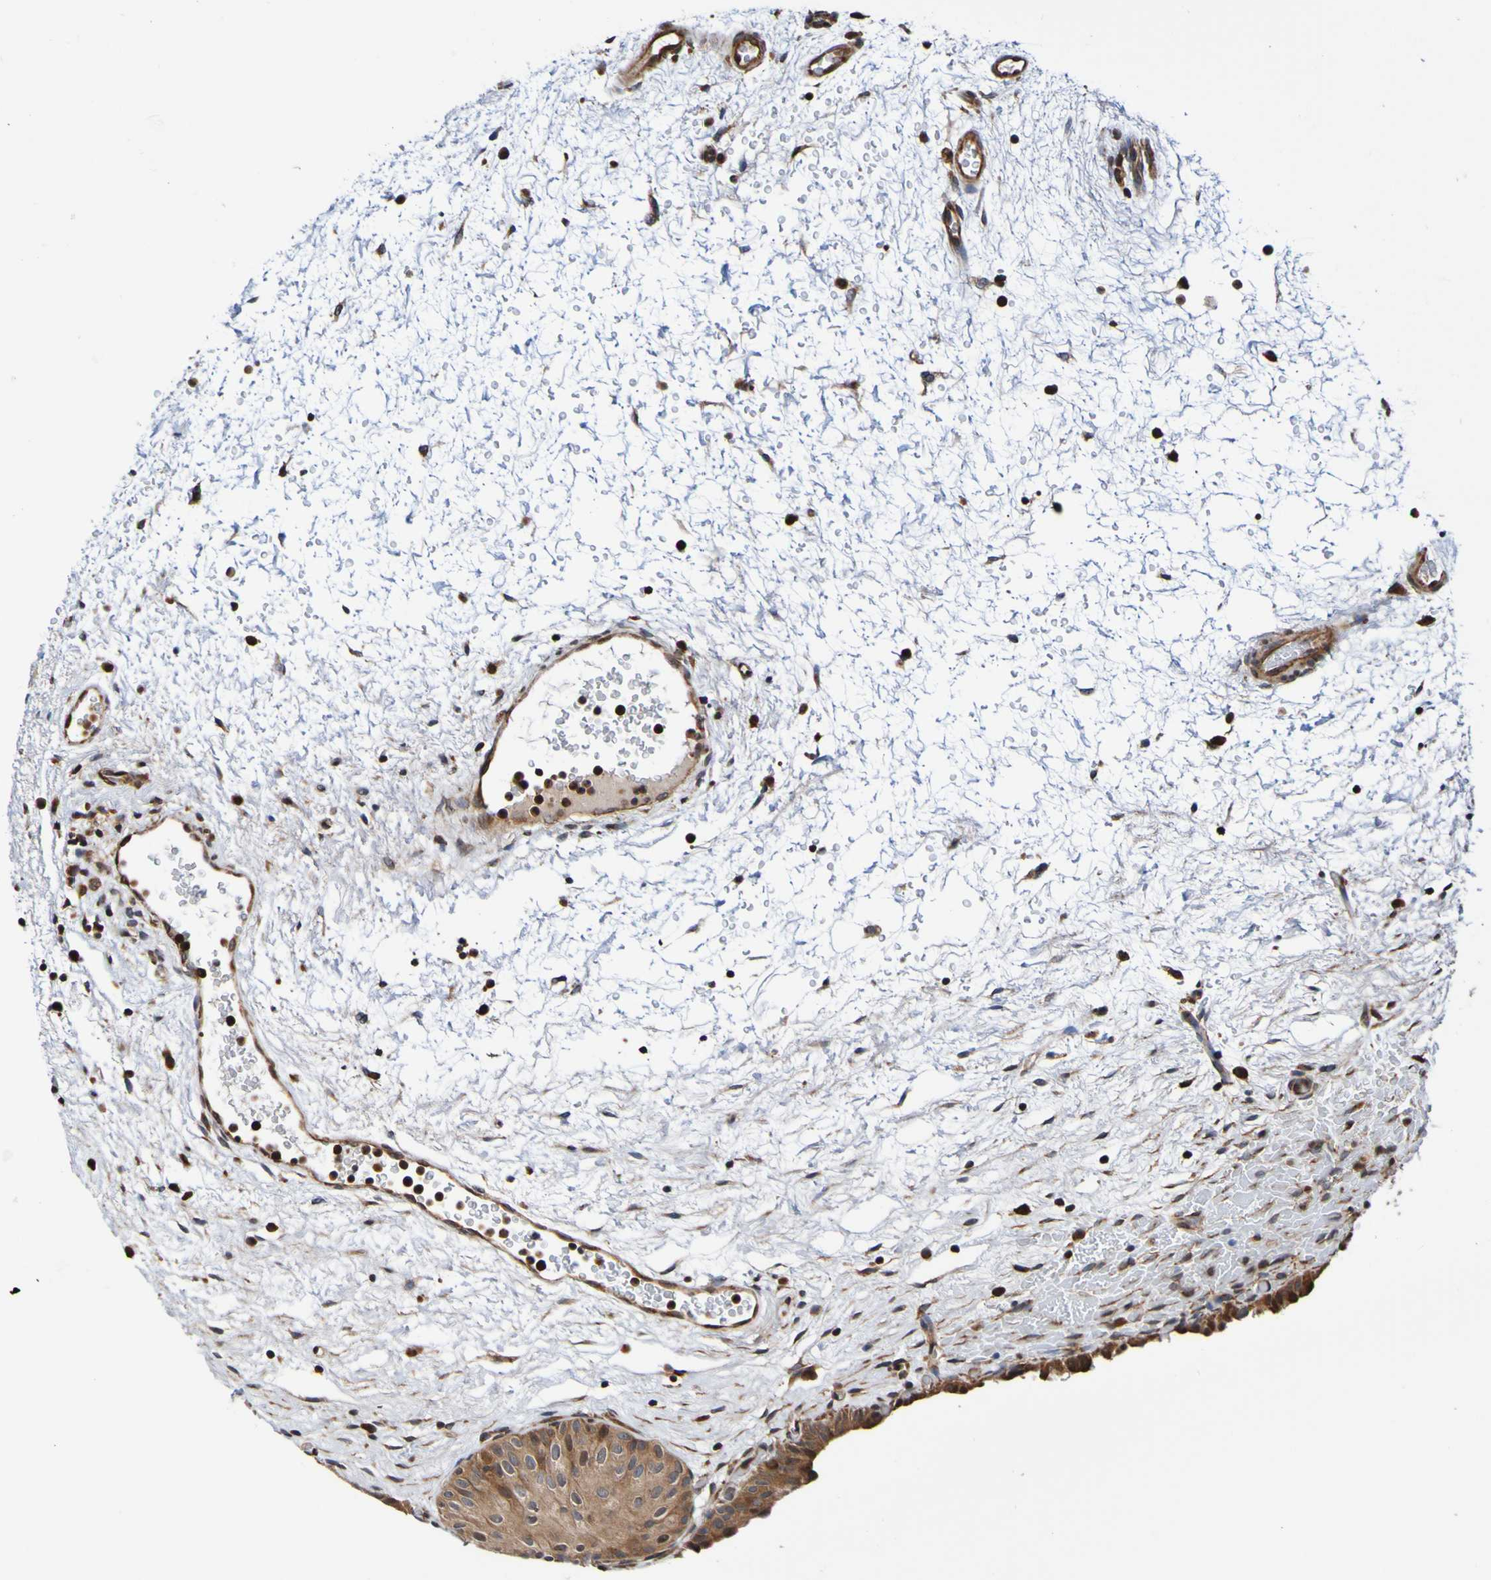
{"staining": {"intensity": "strong", "quantity": ">75%", "location": "cytoplasmic/membranous"}, "tissue": "urinary bladder", "cell_type": "Urothelial cells", "image_type": "normal", "snomed": [{"axis": "morphology", "description": "Normal tissue, NOS"}, {"axis": "topography", "description": "Urinary bladder"}], "caption": "Strong cytoplasmic/membranous protein expression is appreciated in approximately >75% of urothelial cells in urinary bladder.", "gene": "AXIN1", "patient": {"sex": "male", "age": 46}}